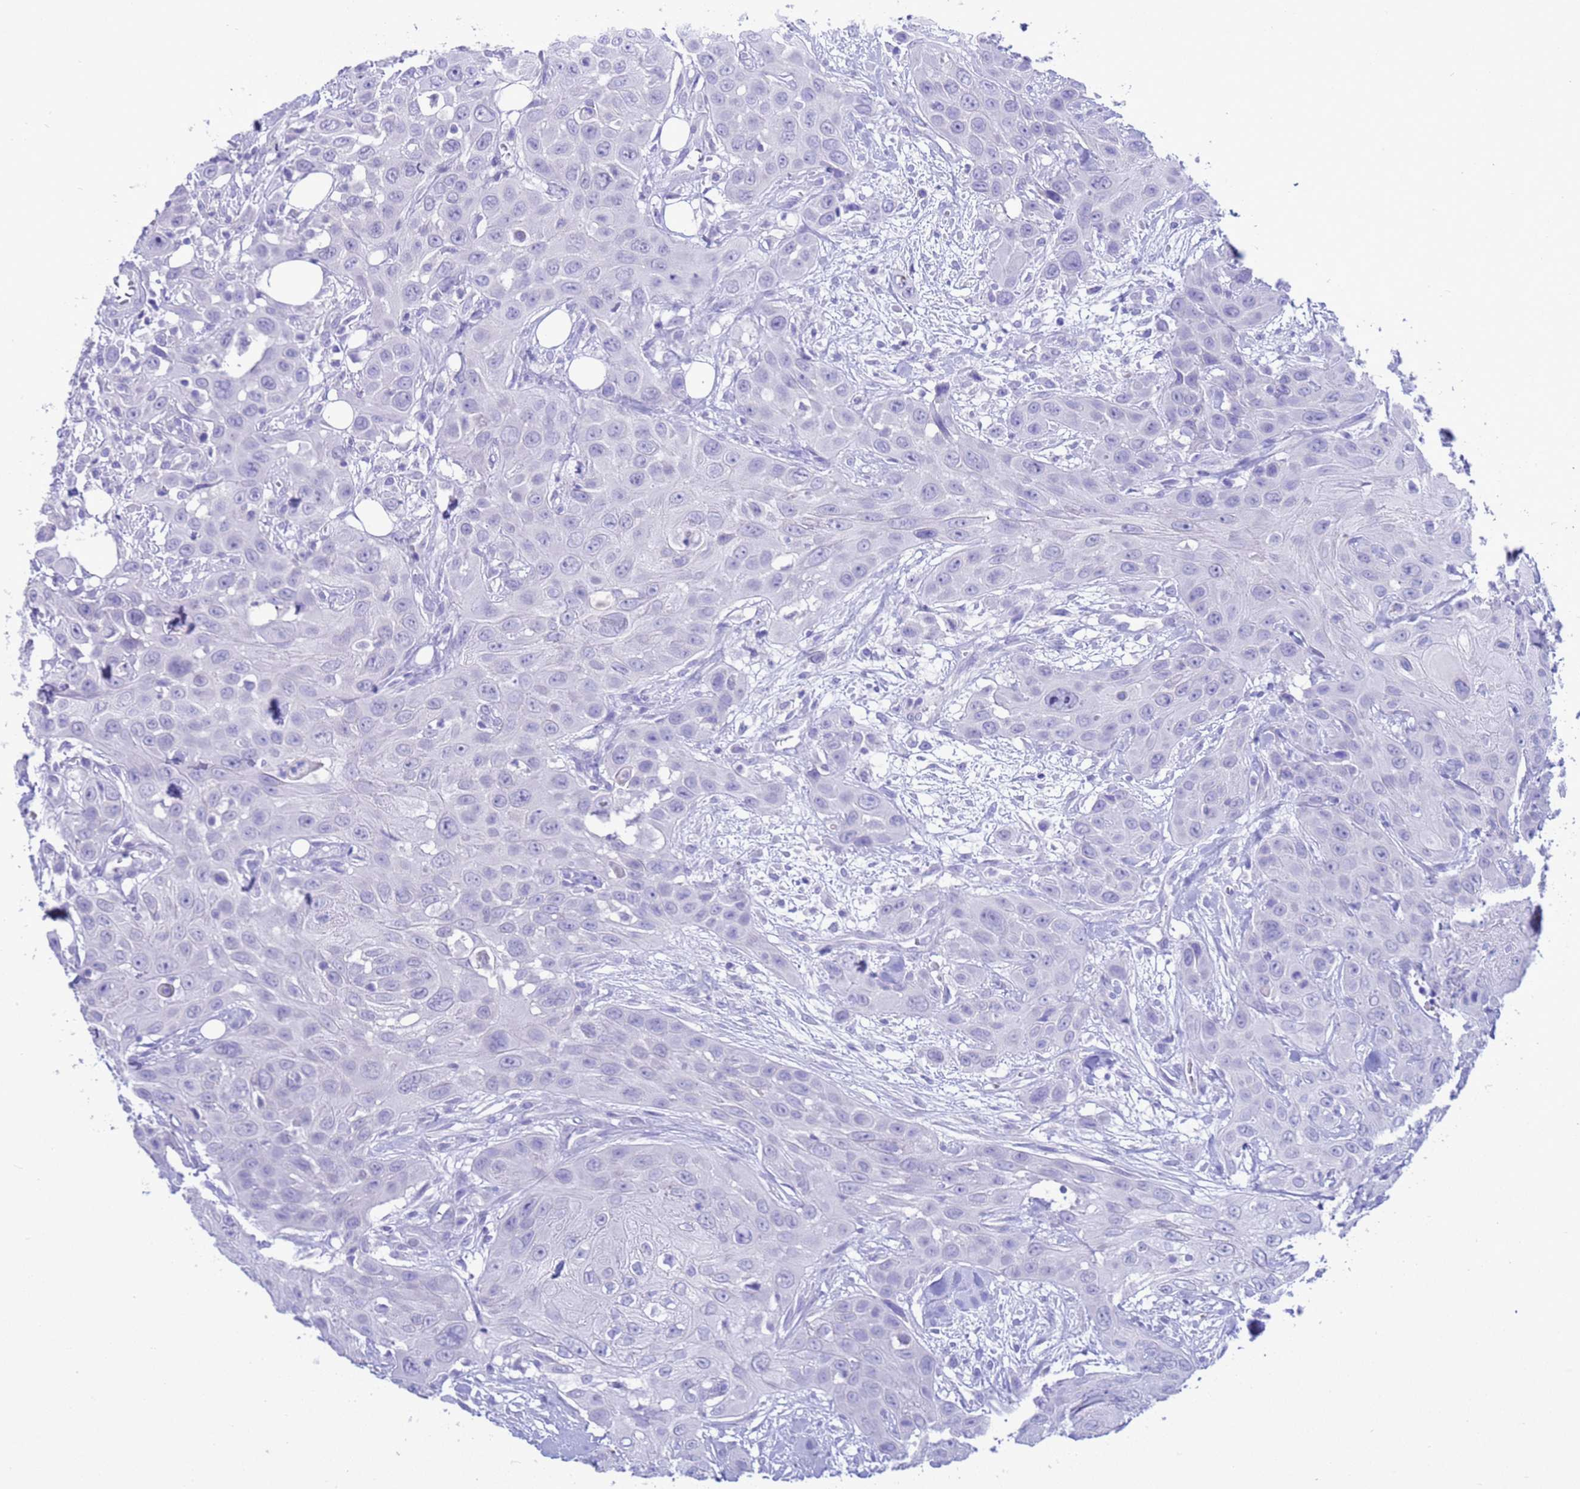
{"staining": {"intensity": "negative", "quantity": "none", "location": "none"}, "tissue": "head and neck cancer", "cell_type": "Tumor cells", "image_type": "cancer", "snomed": [{"axis": "morphology", "description": "Squamous cell carcinoma, NOS"}, {"axis": "topography", "description": "Head-Neck"}], "caption": "A photomicrograph of human head and neck cancer (squamous cell carcinoma) is negative for staining in tumor cells. The staining was performed using DAB (3,3'-diaminobenzidine) to visualize the protein expression in brown, while the nuclei were stained in blue with hematoxylin (Magnification: 20x).", "gene": "GSTM1", "patient": {"sex": "male", "age": 81}}